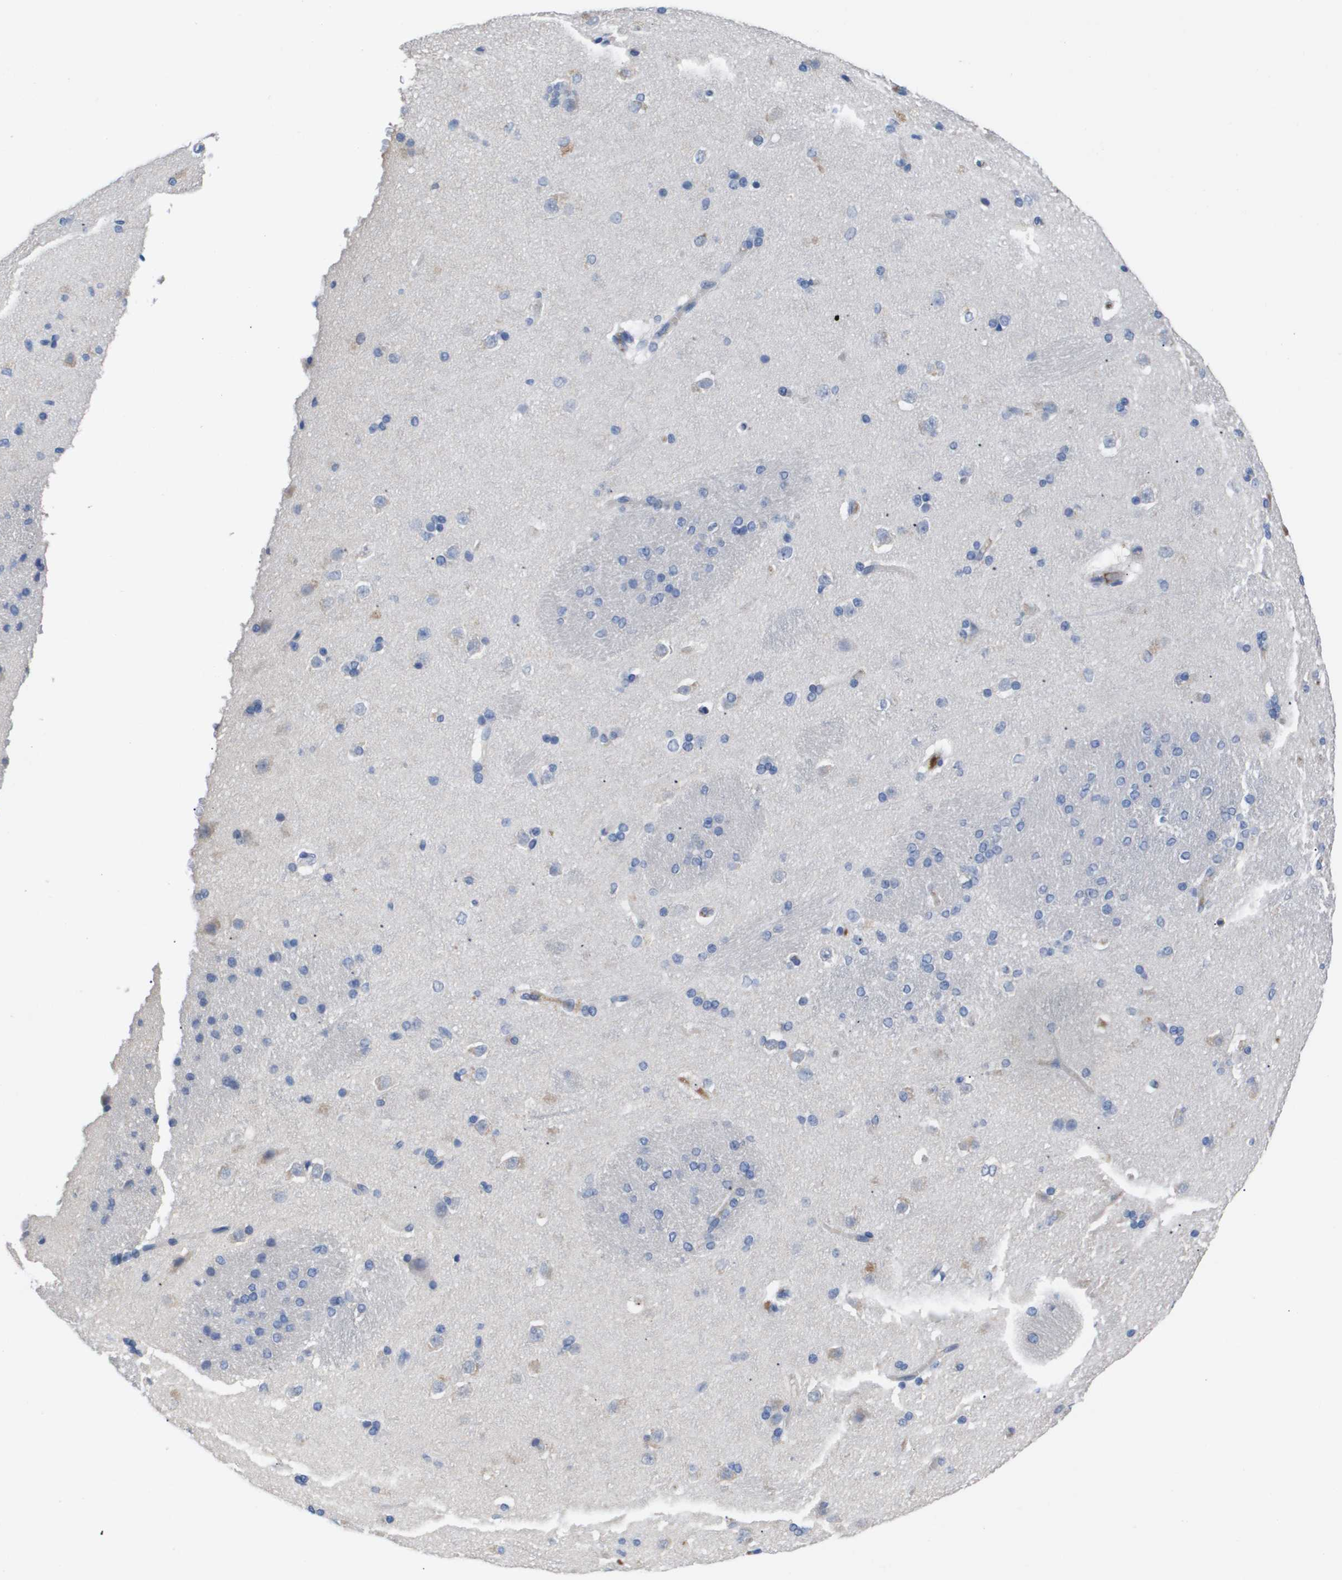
{"staining": {"intensity": "negative", "quantity": "none", "location": "none"}, "tissue": "caudate", "cell_type": "Glial cells", "image_type": "normal", "snomed": [{"axis": "morphology", "description": "Normal tissue, NOS"}, {"axis": "topography", "description": "Lateral ventricle wall"}], "caption": "This is an IHC micrograph of benign caudate. There is no positivity in glial cells.", "gene": "SERPINA6", "patient": {"sex": "female", "age": 19}}